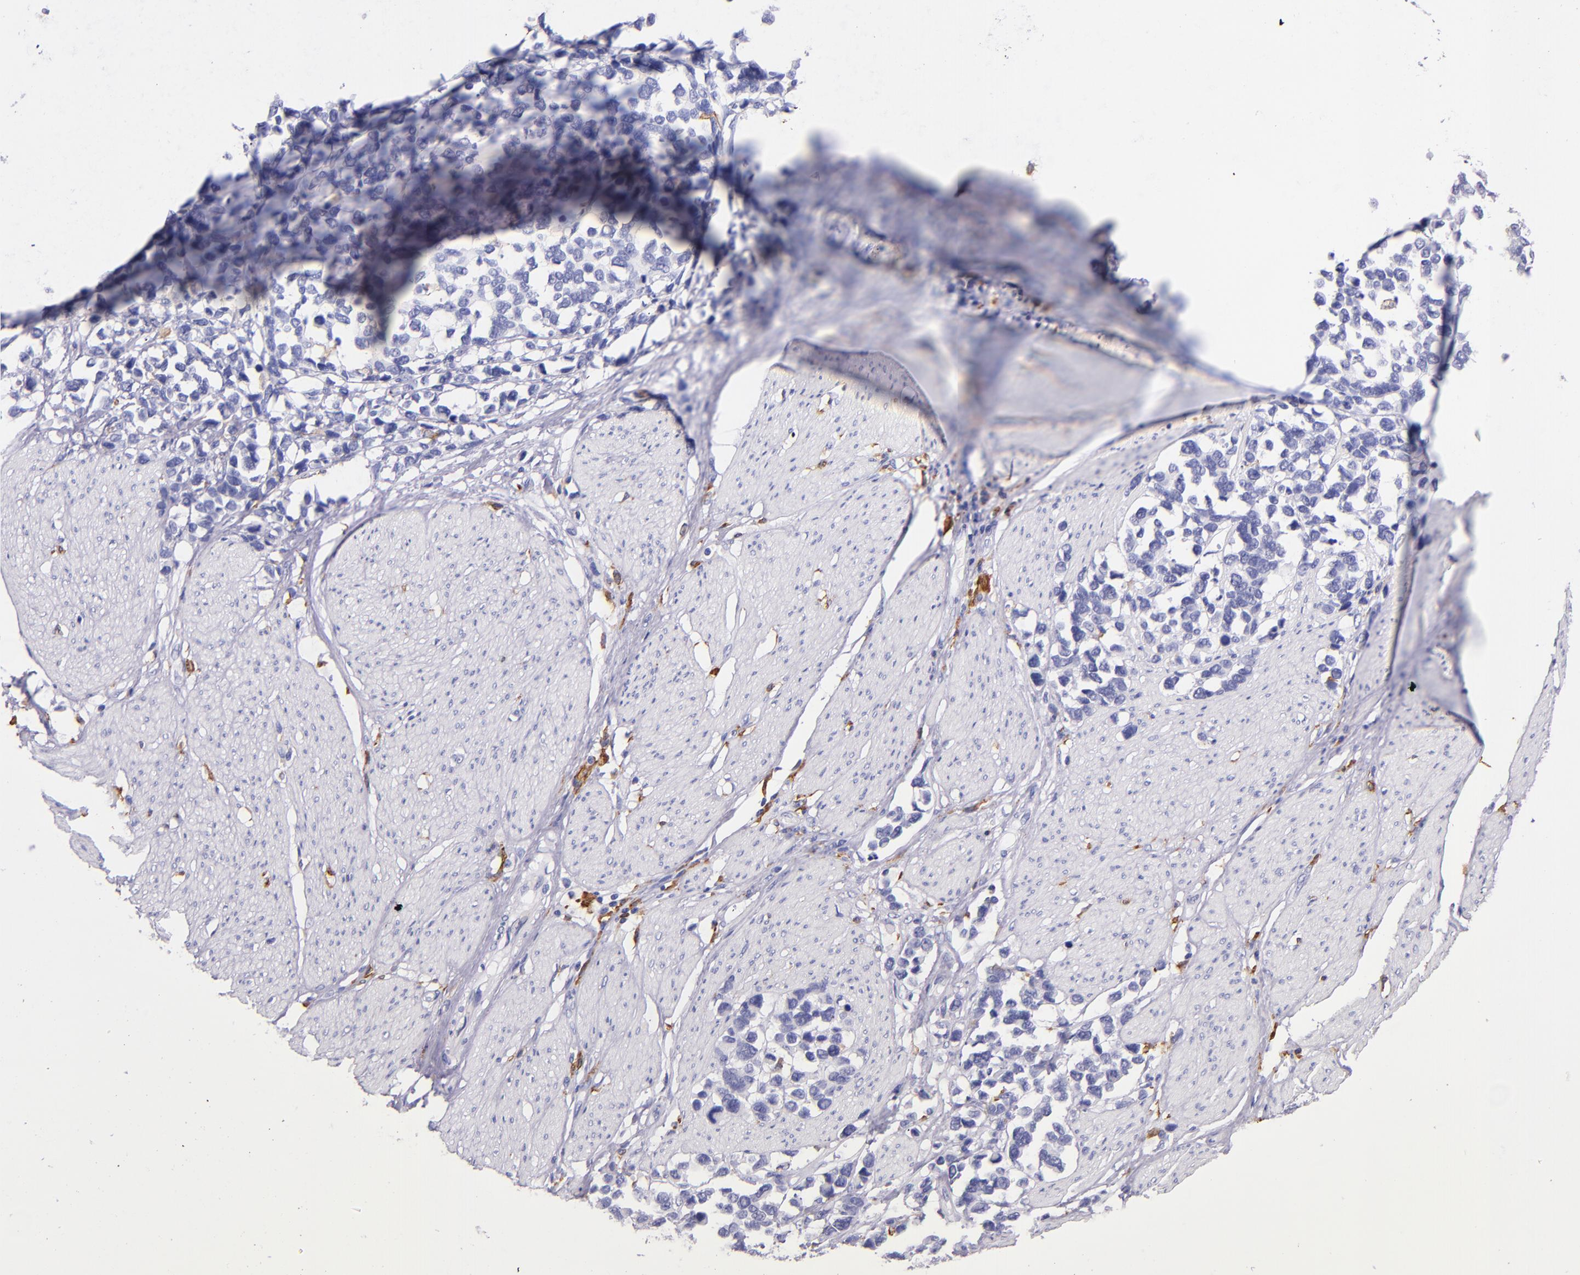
{"staining": {"intensity": "negative", "quantity": "none", "location": "none"}, "tissue": "stomach cancer", "cell_type": "Tumor cells", "image_type": "cancer", "snomed": [{"axis": "morphology", "description": "Adenocarcinoma, NOS"}, {"axis": "topography", "description": "Stomach, upper"}], "caption": "Histopathology image shows no significant protein expression in tumor cells of stomach cancer.", "gene": "CD163", "patient": {"sex": "male", "age": 71}}